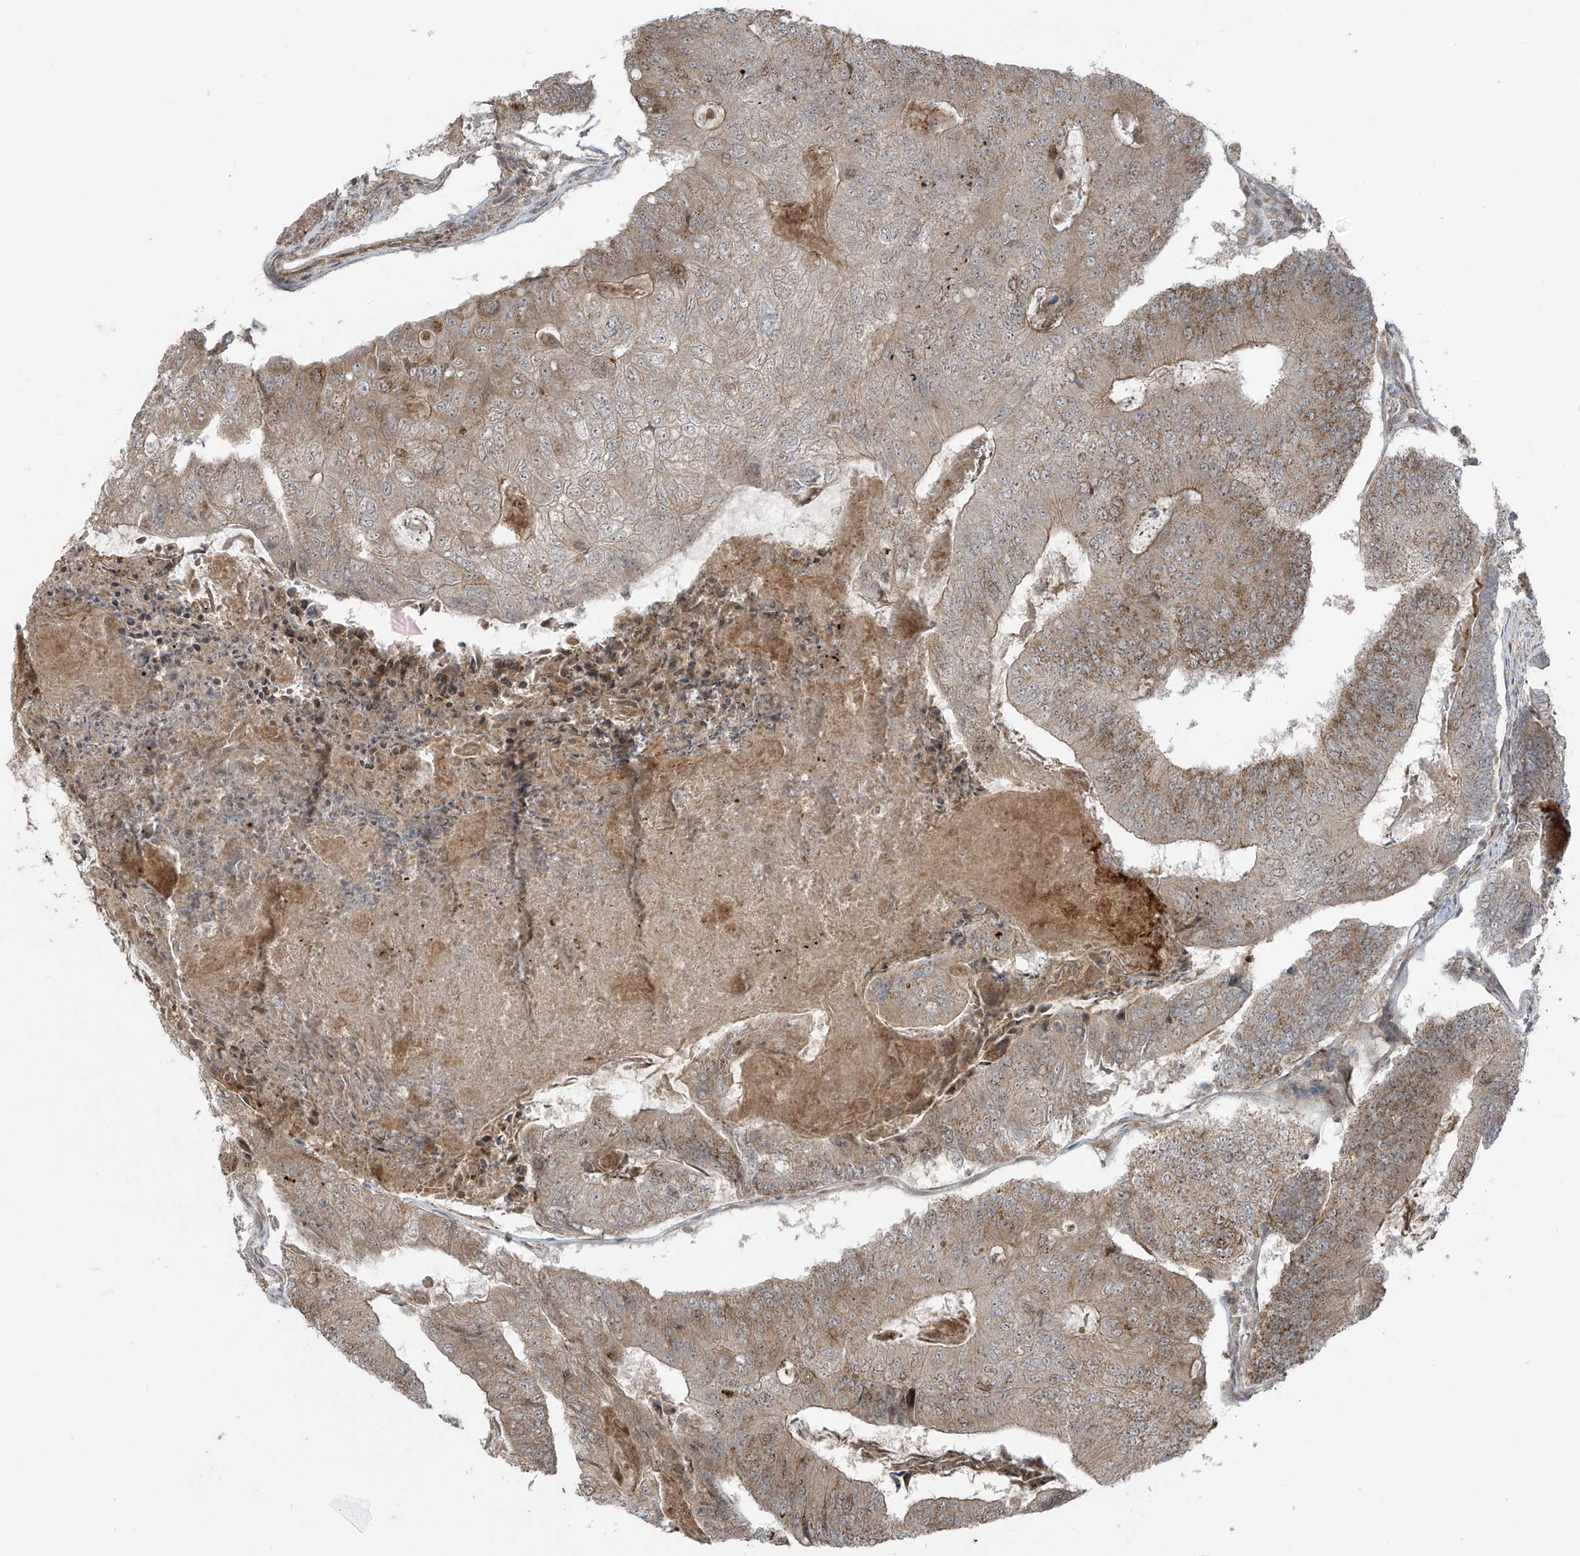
{"staining": {"intensity": "moderate", "quantity": ">75%", "location": "cytoplasmic/membranous"}, "tissue": "colorectal cancer", "cell_type": "Tumor cells", "image_type": "cancer", "snomed": [{"axis": "morphology", "description": "Adenocarcinoma, NOS"}, {"axis": "topography", "description": "Colon"}], "caption": "Colorectal cancer (adenocarcinoma) stained with a brown dye displays moderate cytoplasmic/membranous positive staining in approximately >75% of tumor cells.", "gene": "PDE11A", "patient": {"sex": "female", "age": 67}}